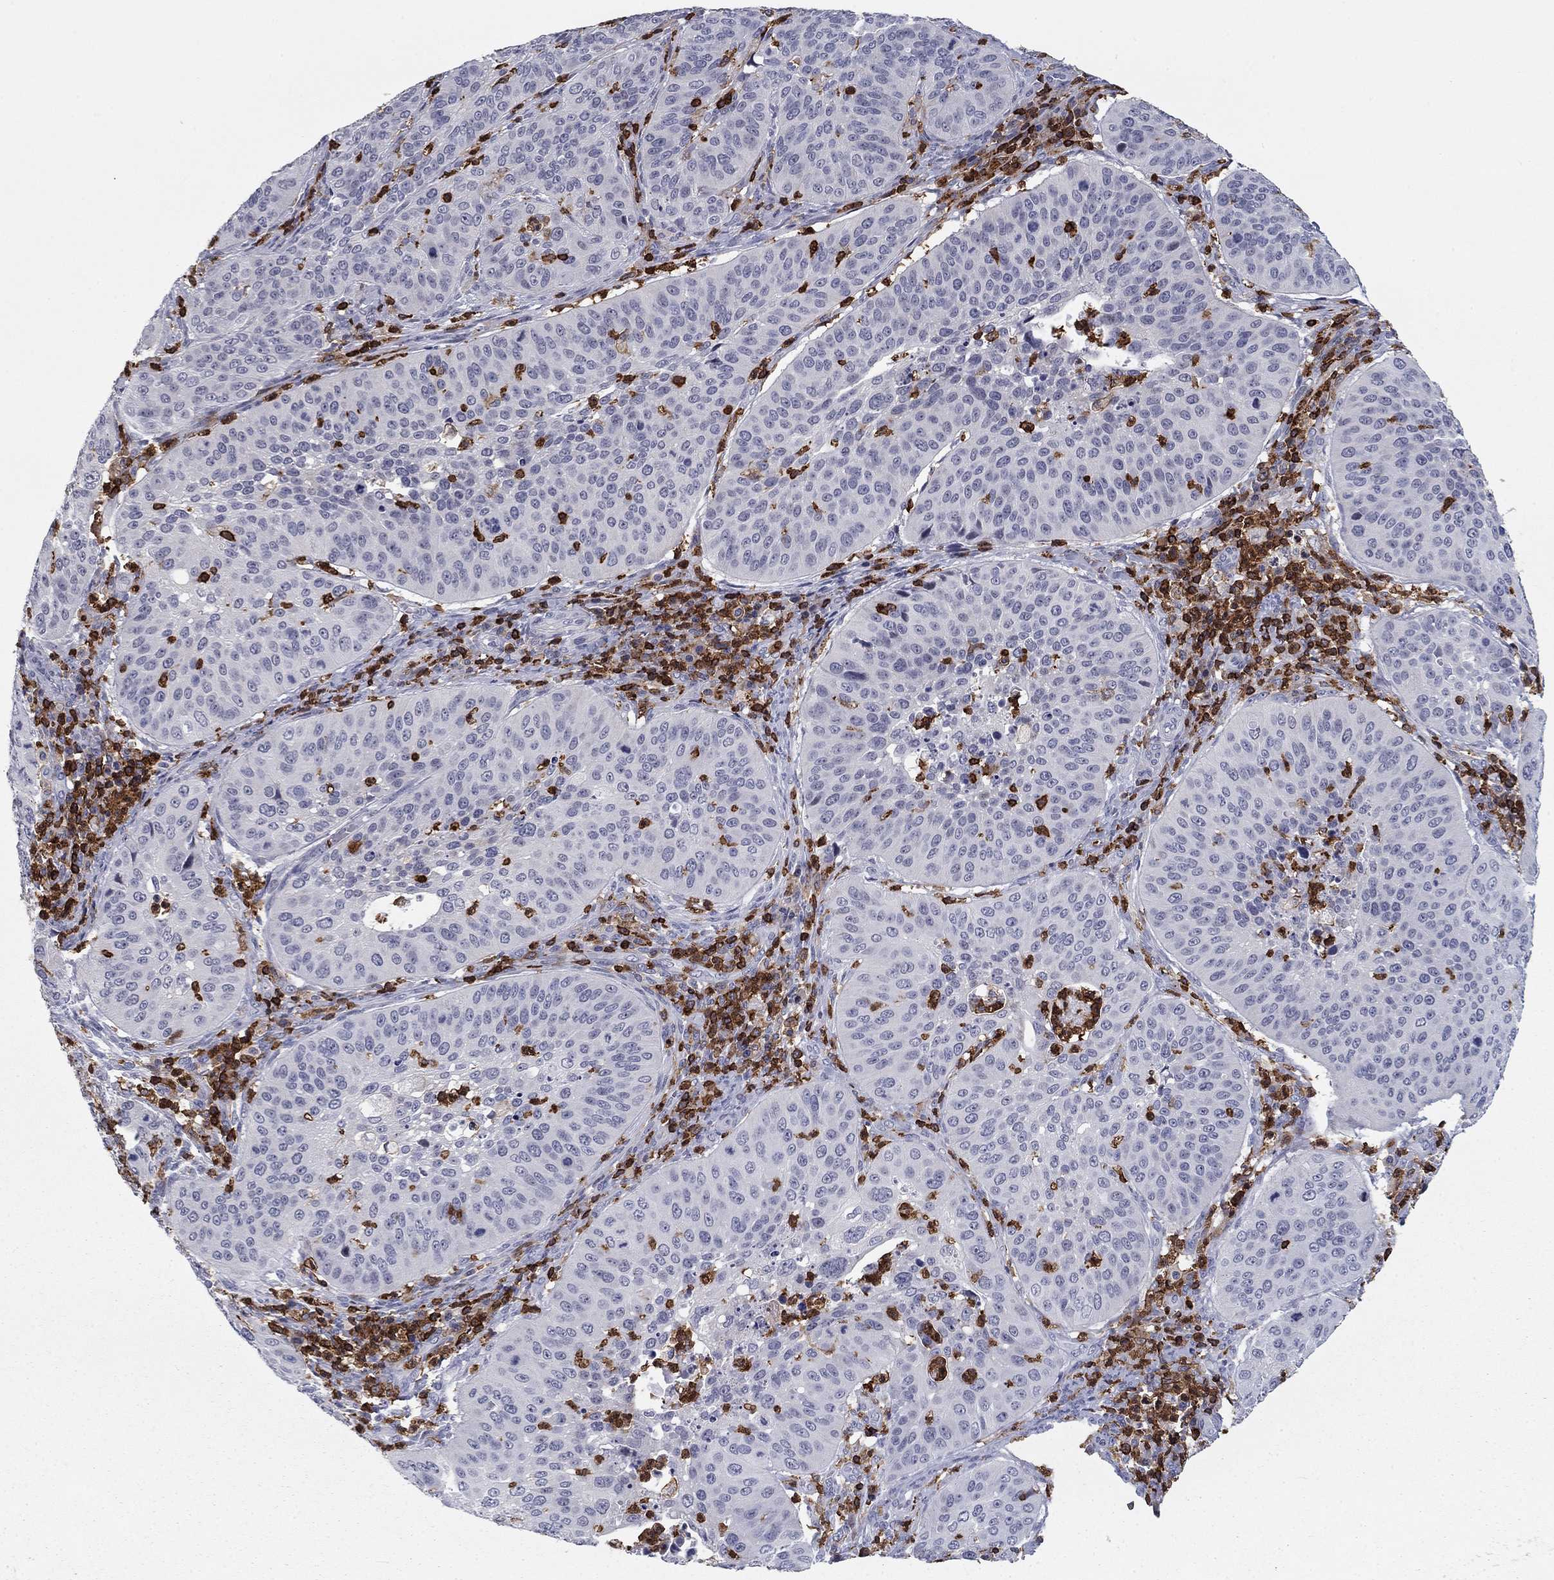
{"staining": {"intensity": "negative", "quantity": "none", "location": "none"}, "tissue": "cervical cancer", "cell_type": "Tumor cells", "image_type": "cancer", "snomed": [{"axis": "morphology", "description": "Normal tissue, NOS"}, {"axis": "morphology", "description": "Squamous cell carcinoma, NOS"}, {"axis": "topography", "description": "Cervix"}], "caption": "Cervical squamous cell carcinoma was stained to show a protein in brown. There is no significant positivity in tumor cells.", "gene": "ARHGAP27", "patient": {"sex": "female", "age": 39}}